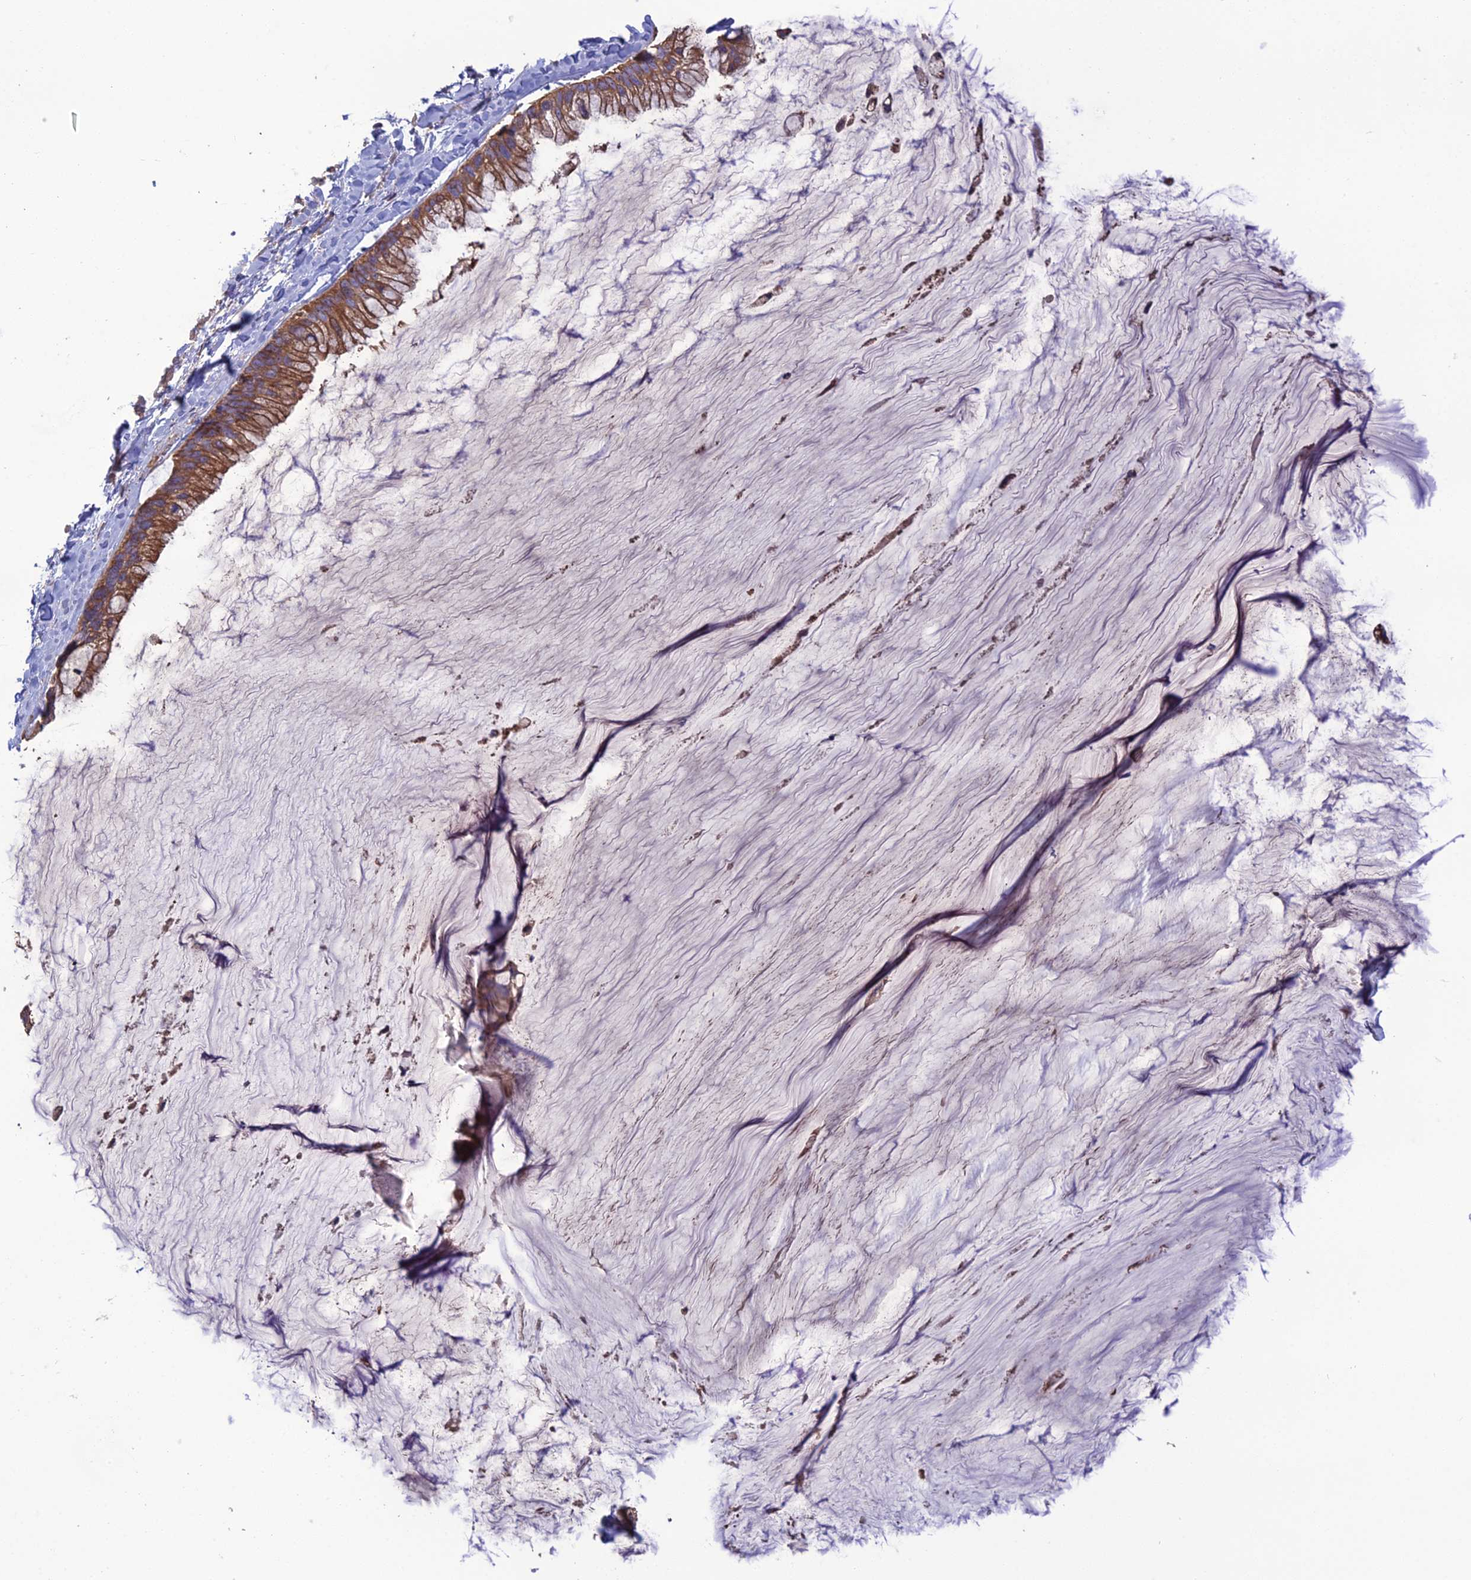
{"staining": {"intensity": "moderate", "quantity": ">75%", "location": "cytoplasmic/membranous"}, "tissue": "ovarian cancer", "cell_type": "Tumor cells", "image_type": "cancer", "snomed": [{"axis": "morphology", "description": "Cystadenocarcinoma, mucinous, NOS"}, {"axis": "topography", "description": "Ovary"}], "caption": "DAB immunohistochemical staining of mucinous cystadenocarcinoma (ovarian) shows moderate cytoplasmic/membranous protein staining in about >75% of tumor cells.", "gene": "GALR2", "patient": {"sex": "female", "age": 39}}